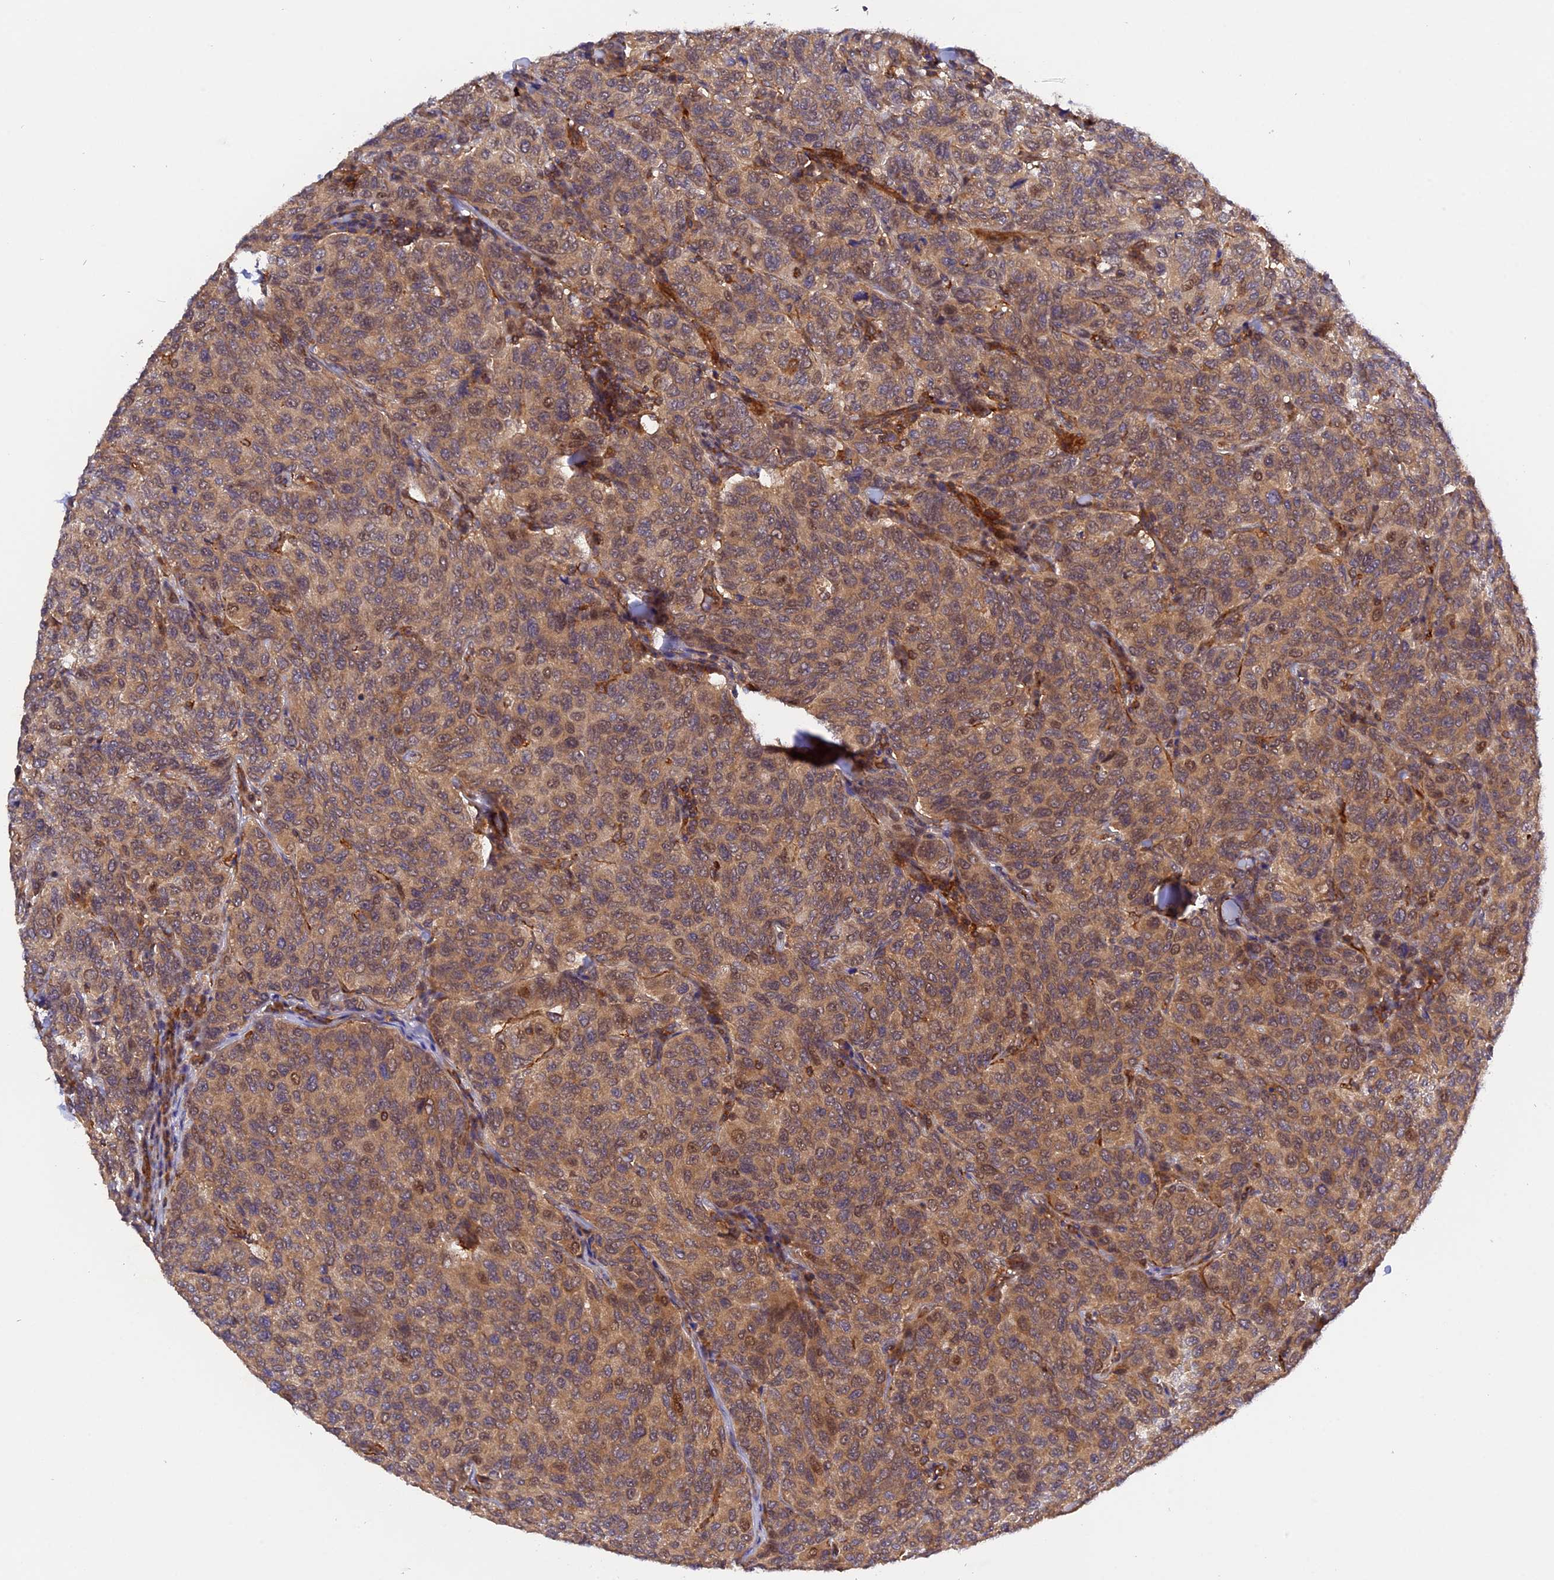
{"staining": {"intensity": "moderate", "quantity": ">75%", "location": "cytoplasmic/membranous"}, "tissue": "breast cancer", "cell_type": "Tumor cells", "image_type": "cancer", "snomed": [{"axis": "morphology", "description": "Duct carcinoma"}, {"axis": "topography", "description": "Breast"}], "caption": "Breast cancer (invasive ductal carcinoma) stained with IHC reveals moderate cytoplasmic/membranous staining in approximately >75% of tumor cells.", "gene": "C5orf22", "patient": {"sex": "female", "age": 55}}